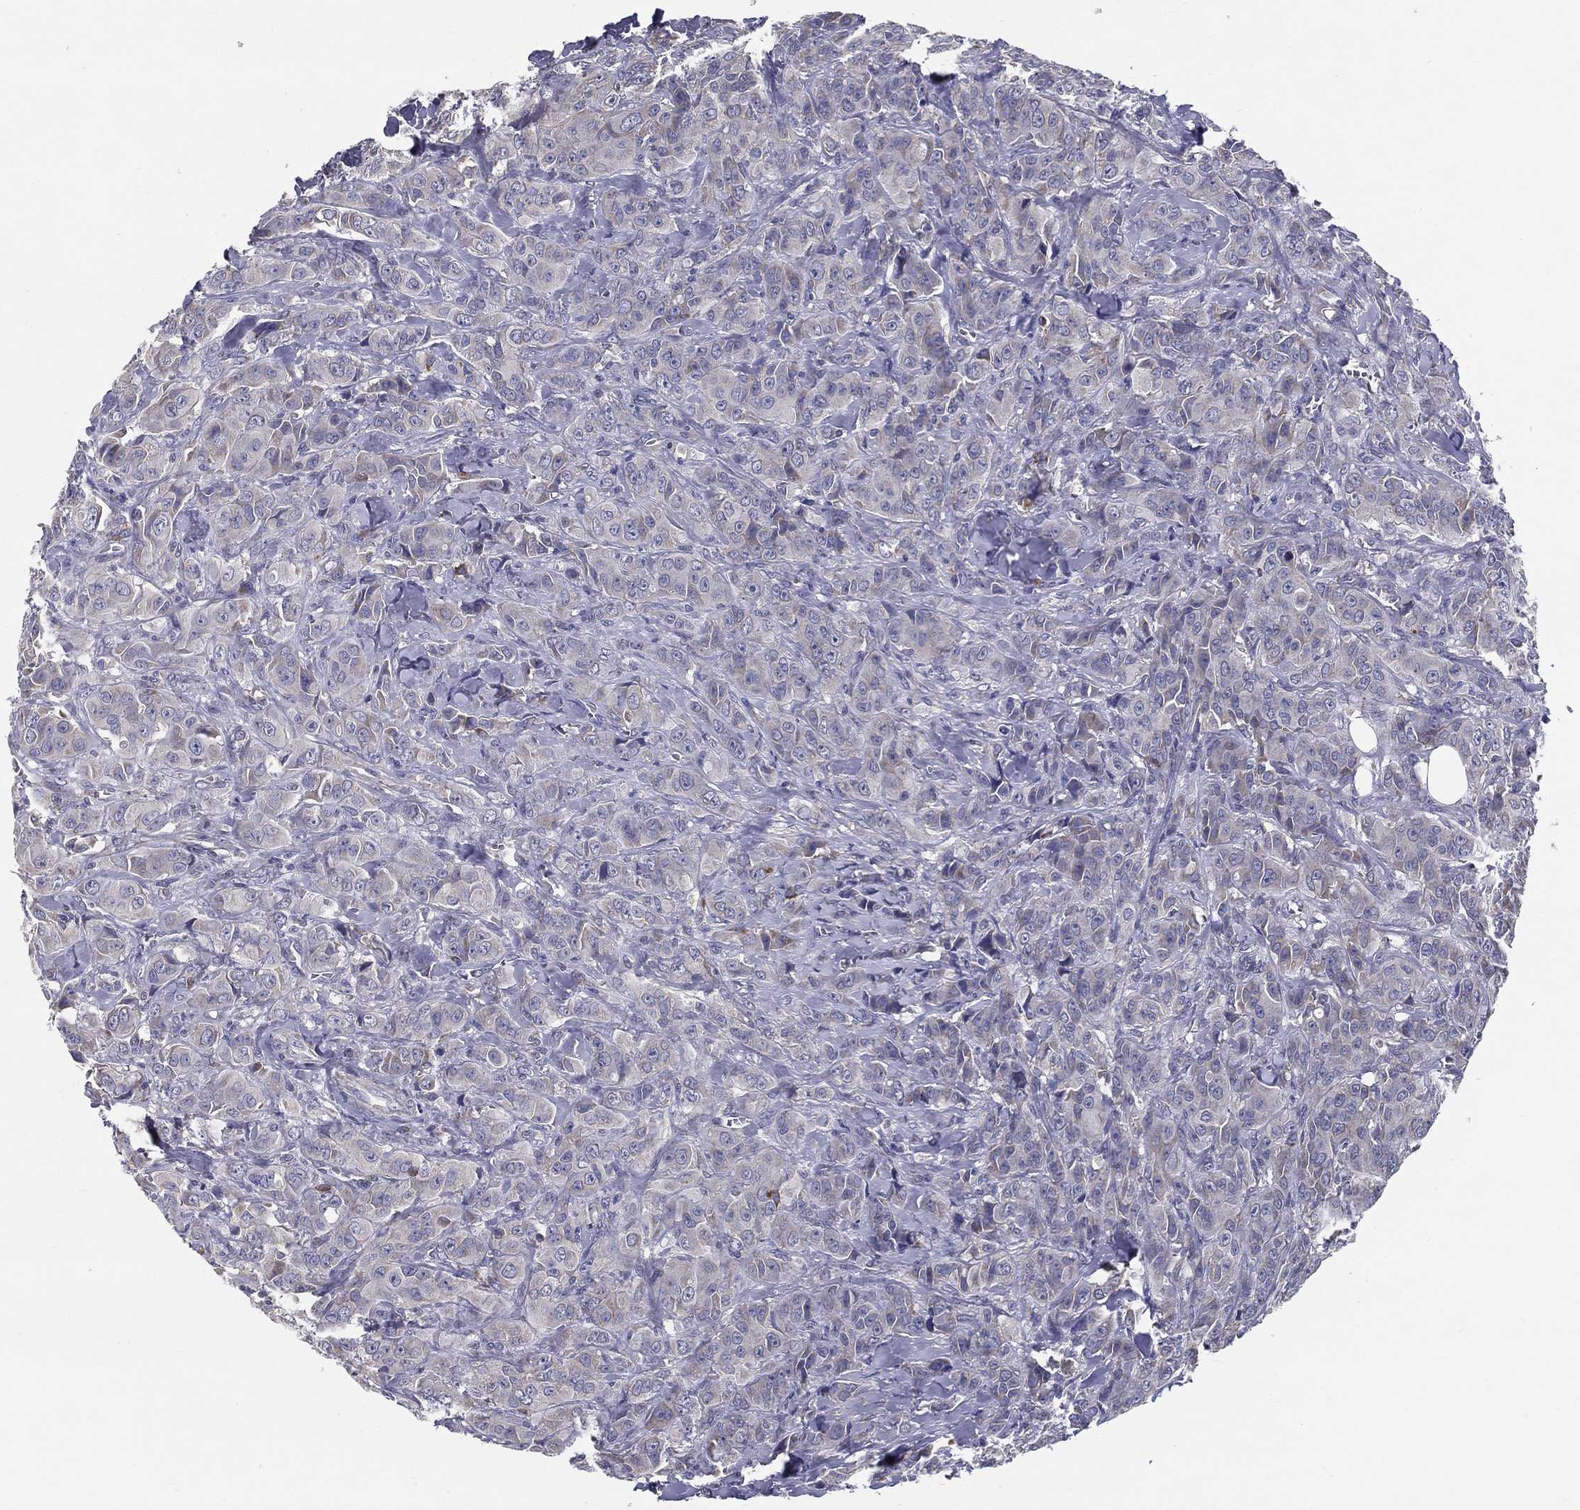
{"staining": {"intensity": "negative", "quantity": "none", "location": "none"}, "tissue": "breast cancer", "cell_type": "Tumor cells", "image_type": "cancer", "snomed": [{"axis": "morphology", "description": "Duct carcinoma"}, {"axis": "topography", "description": "Breast"}], "caption": "Tumor cells are negative for brown protein staining in intraductal carcinoma (breast). (Brightfield microscopy of DAB IHC at high magnification).", "gene": "PCSK1", "patient": {"sex": "female", "age": 43}}